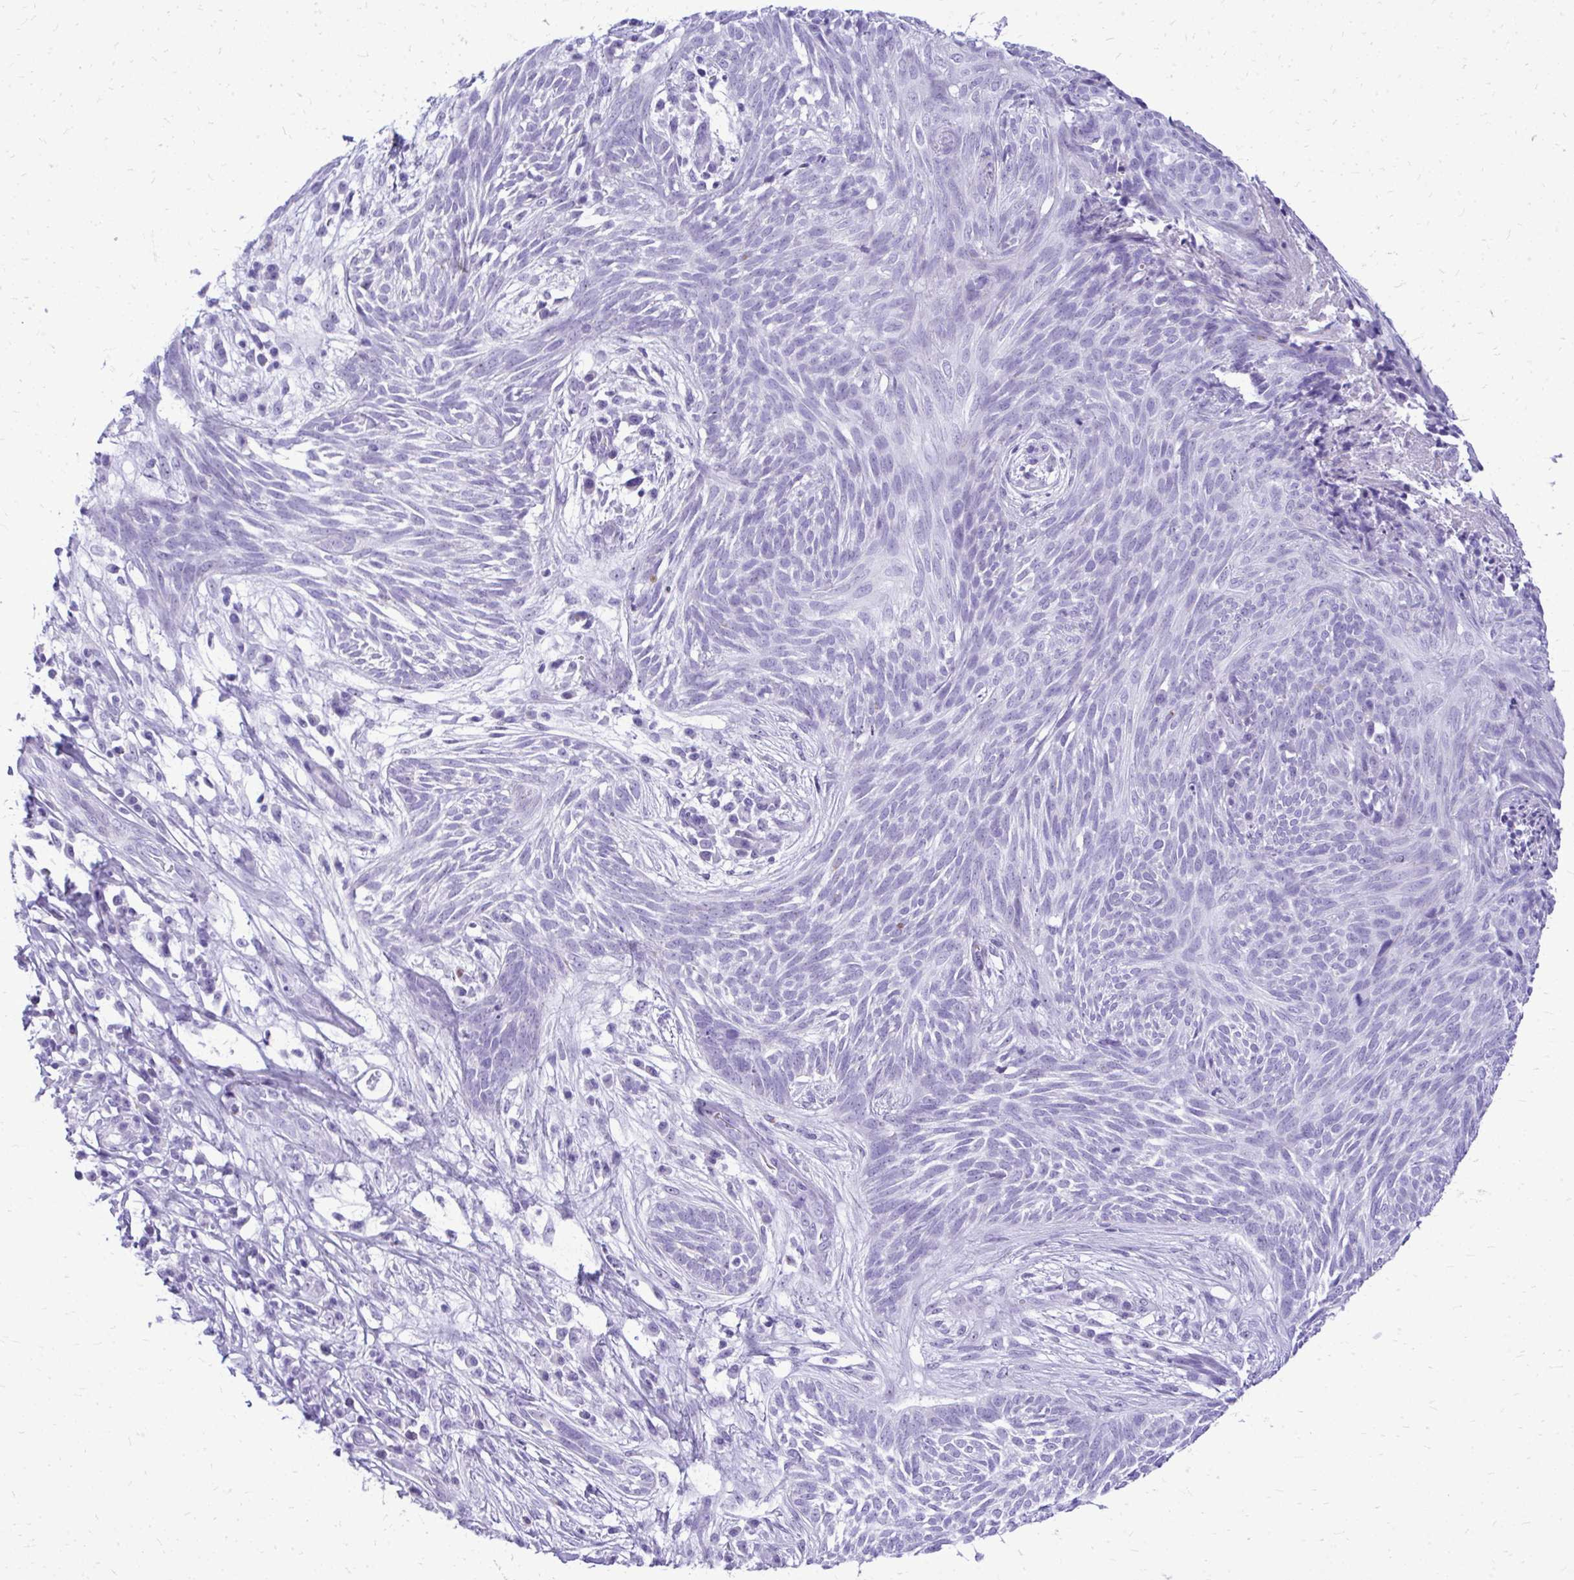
{"staining": {"intensity": "negative", "quantity": "none", "location": "none"}, "tissue": "skin cancer", "cell_type": "Tumor cells", "image_type": "cancer", "snomed": [{"axis": "morphology", "description": "Basal cell carcinoma"}, {"axis": "topography", "description": "Skin"}, {"axis": "topography", "description": "Skin, foot"}], "caption": "The micrograph shows no staining of tumor cells in basal cell carcinoma (skin). Brightfield microscopy of immunohistochemistry stained with DAB (brown) and hematoxylin (blue), captured at high magnification.", "gene": "RALYL", "patient": {"sex": "female", "age": 86}}